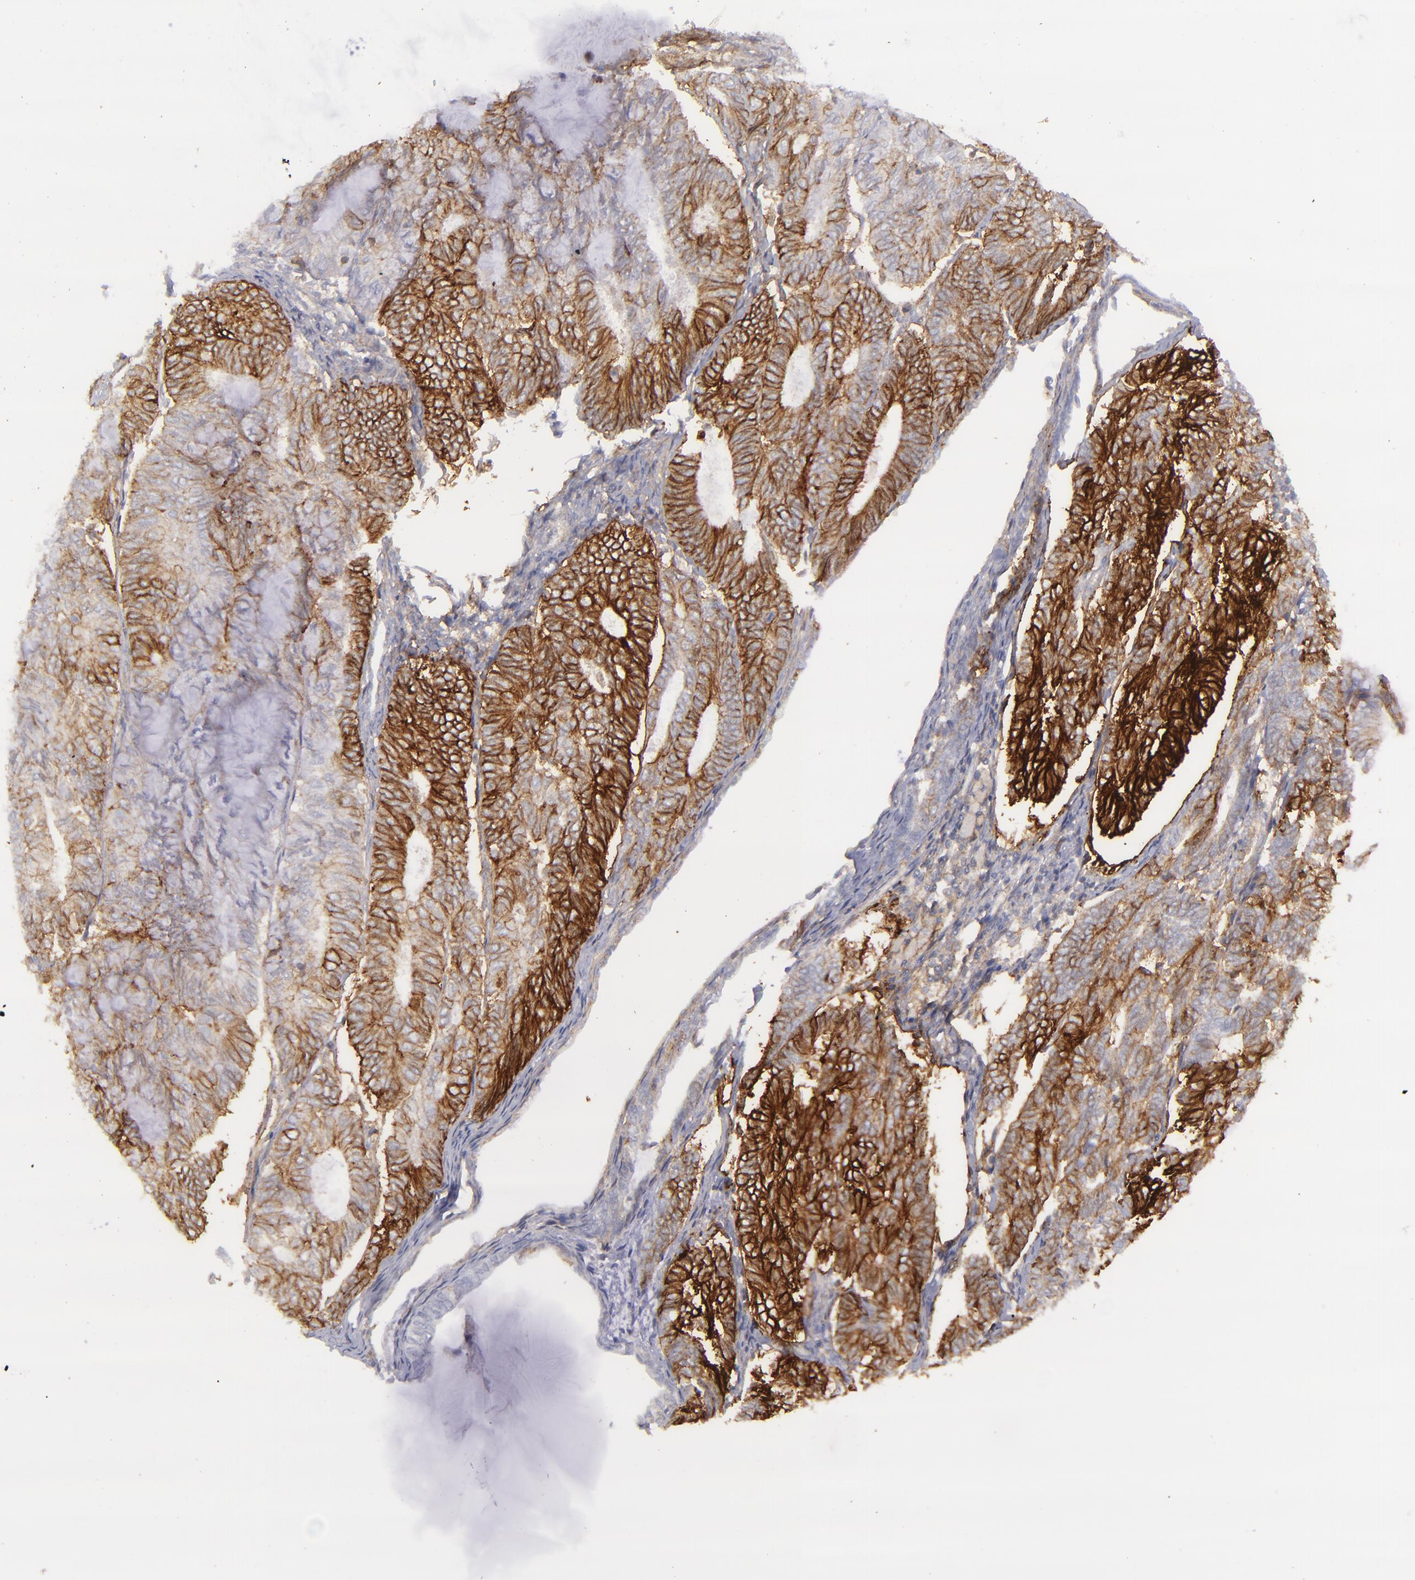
{"staining": {"intensity": "strong", "quantity": "25%-75%", "location": "cytoplasmic/membranous"}, "tissue": "endometrial cancer", "cell_type": "Tumor cells", "image_type": "cancer", "snomed": [{"axis": "morphology", "description": "Adenocarcinoma, NOS"}, {"axis": "topography", "description": "Endometrium"}], "caption": "DAB immunohistochemical staining of human endometrial adenocarcinoma displays strong cytoplasmic/membranous protein expression in approximately 25%-75% of tumor cells.", "gene": "BSG", "patient": {"sex": "female", "age": 59}}